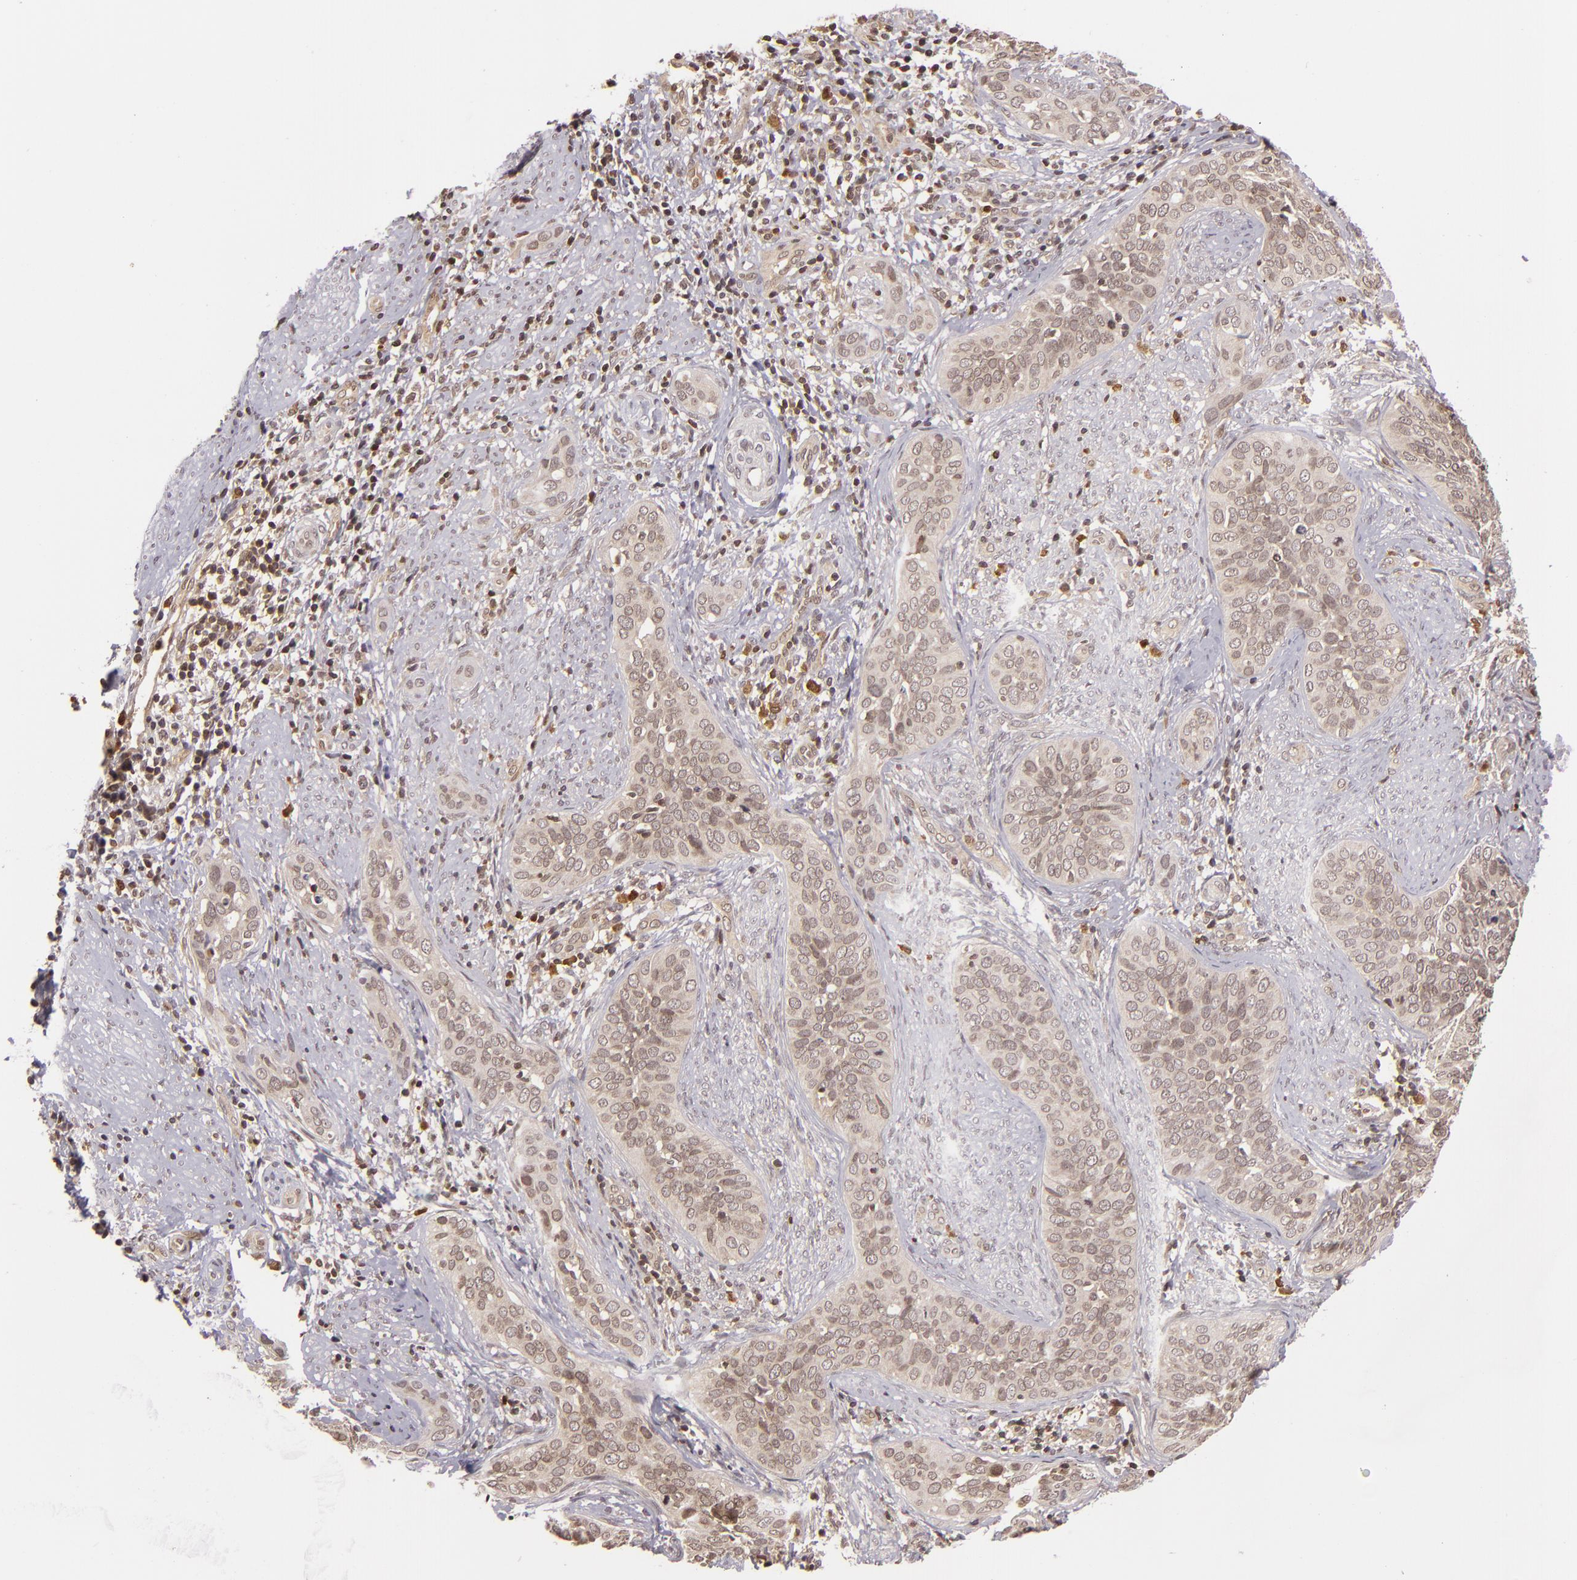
{"staining": {"intensity": "weak", "quantity": ">75%", "location": "cytoplasmic/membranous"}, "tissue": "cervical cancer", "cell_type": "Tumor cells", "image_type": "cancer", "snomed": [{"axis": "morphology", "description": "Squamous cell carcinoma, NOS"}, {"axis": "topography", "description": "Cervix"}], "caption": "The image demonstrates a brown stain indicating the presence of a protein in the cytoplasmic/membranous of tumor cells in cervical squamous cell carcinoma.", "gene": "ZBTB33", "patient": {"sex": "female", "age": 31}}